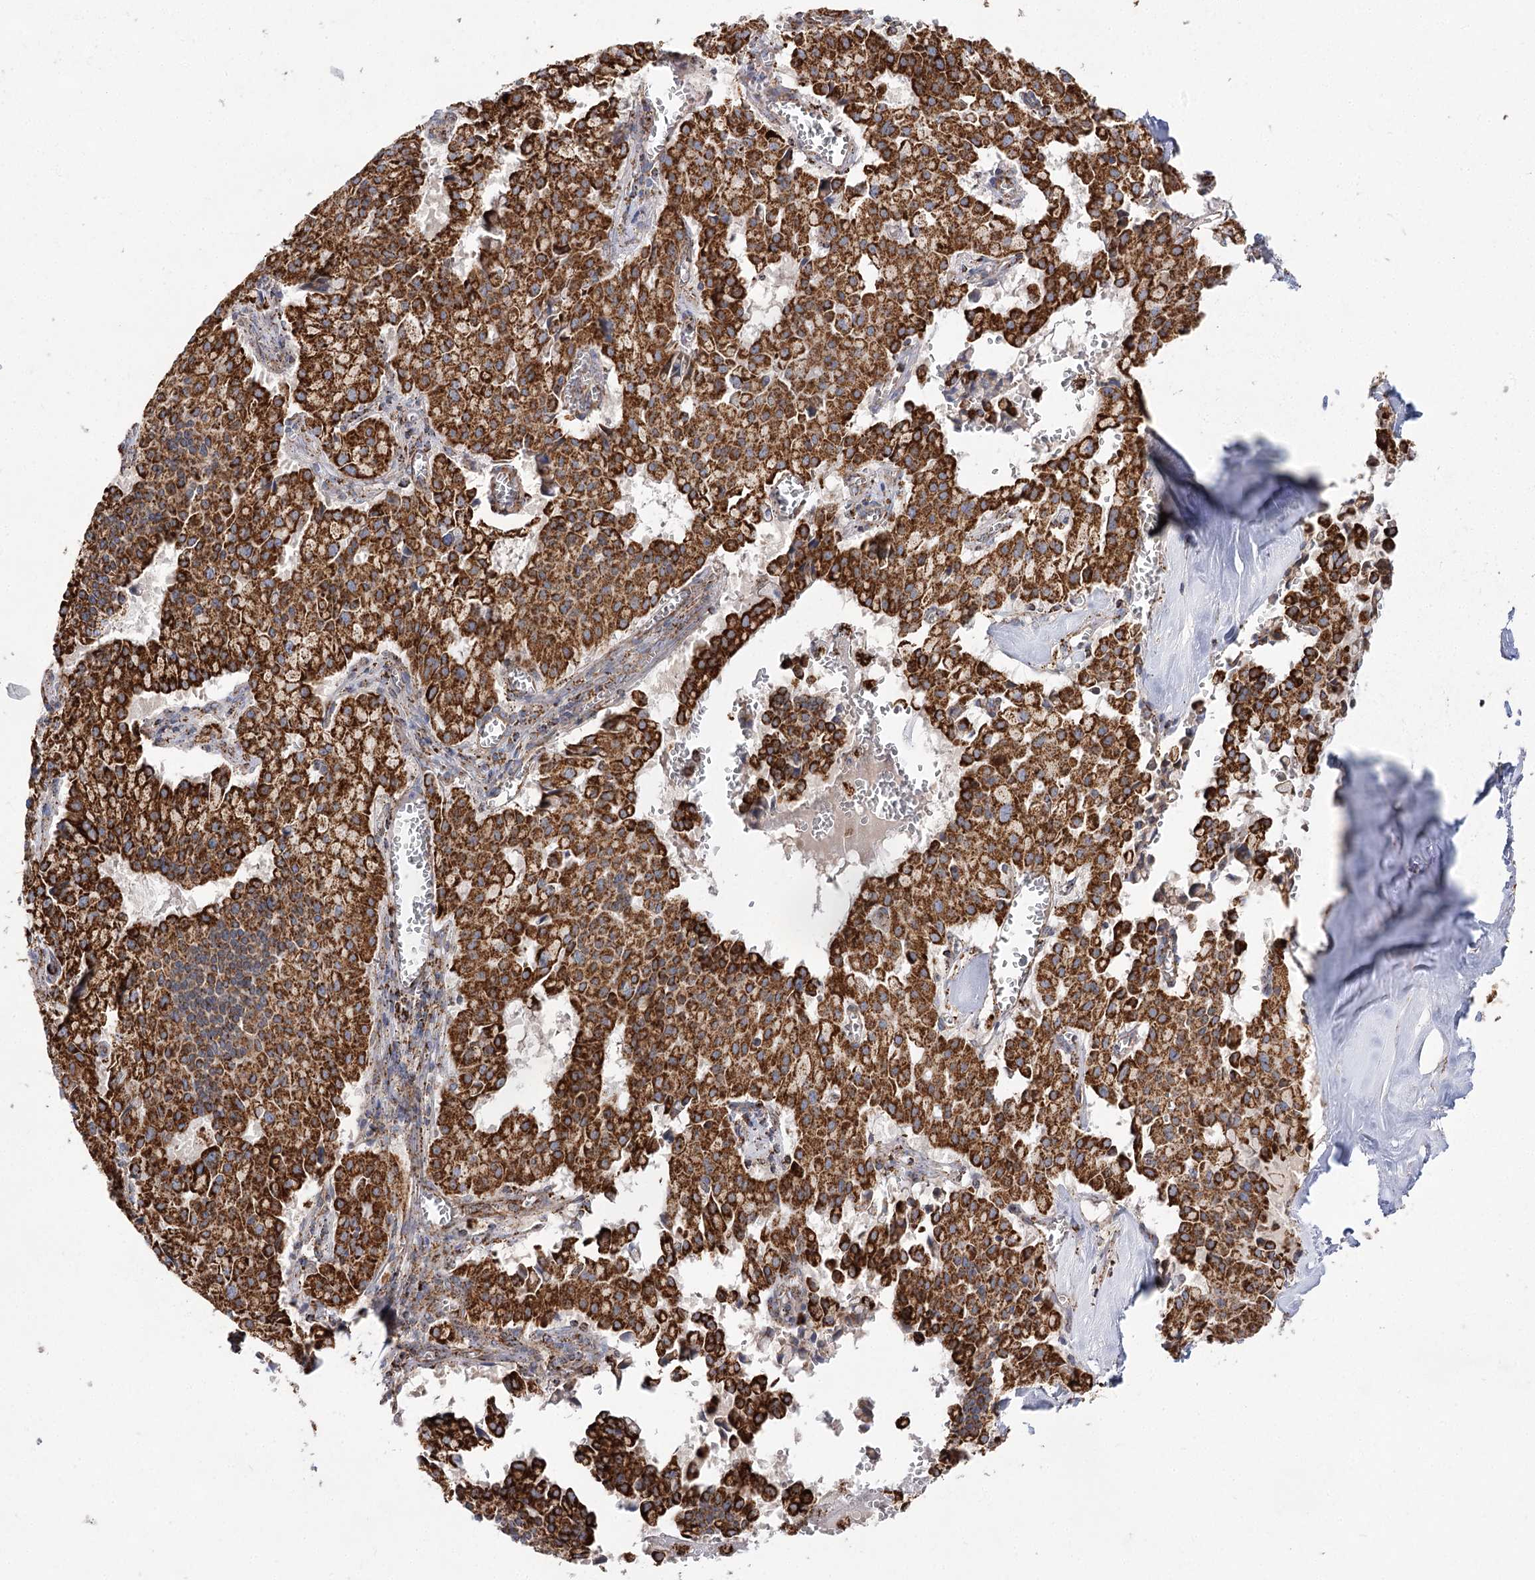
{"staining": {"intensity": "strong", "quantity": ">75%", "location": "cytoplasmic/membranous"}, "tissue": "pancreatic cancer", "cell_type": "Tumor cells", "image_type": "cancer", "snomed": [{"axis": "morphology", "description": "Adenocarcinoma, NOS"}, {"axis": "topography", "description": "Pancreas"}], "caption": "A photomicrograph of human pancreatic cancer stained for a protein shows strong cytoplasmic/membranous brown staining in tumor cells.", "gene": "NADK2", "patient": {"sex": "male", "age": 65}}